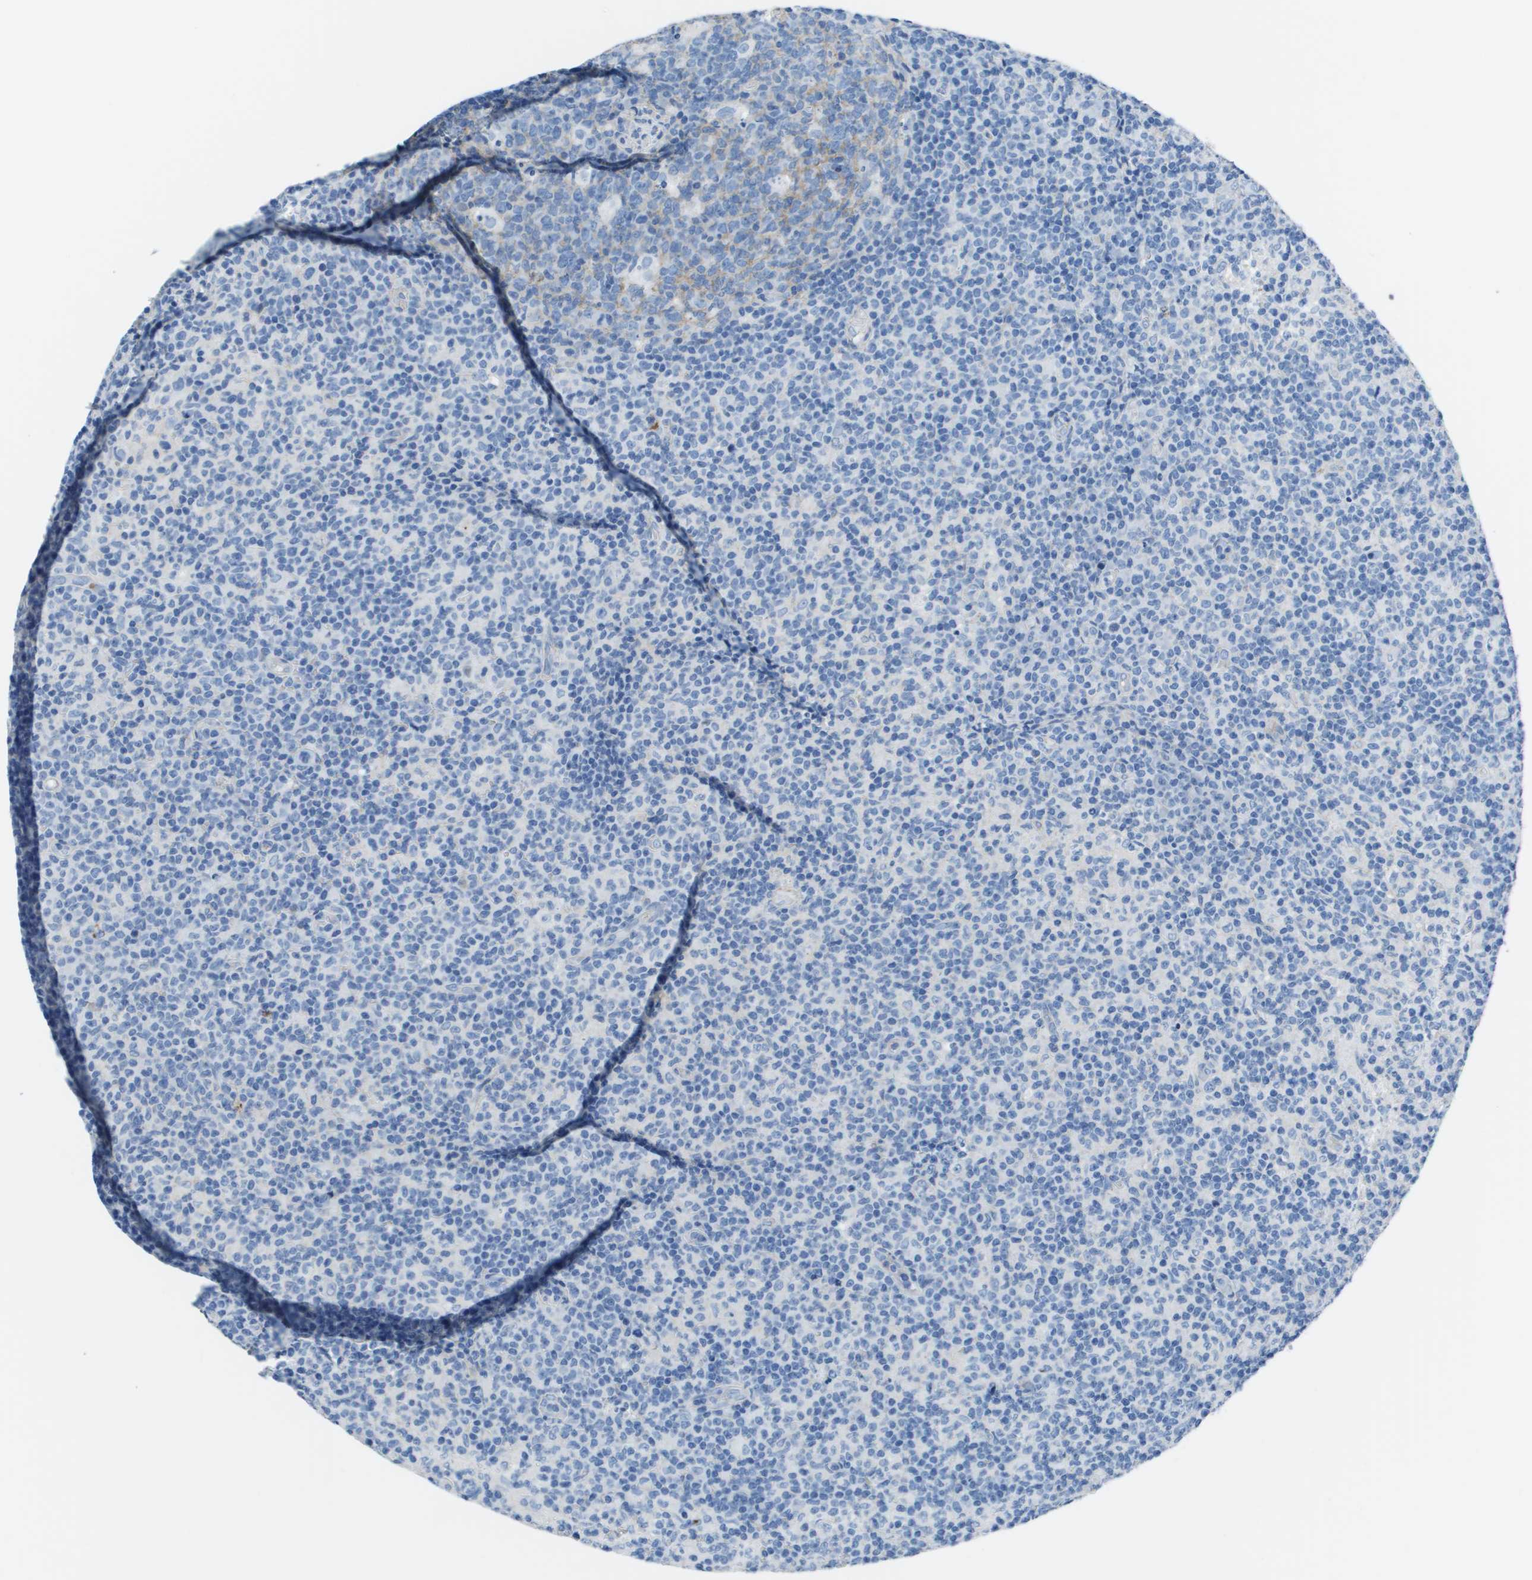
{"staining": {"intensity": "negative", "quantity": "none", "location": "none"}, "tissue": "lymph node", "cell_type": "Germinal center cells", "image_type": "normal", "snomed": [{"axis": "morphology", "description": "Normal tissue, NOS"}, {"axis": "morphology", "description": "Inflammation, NOS"}, {"axis": "topography", "description": "Lymph node"}], "caption": "There is no significant expression in germinal center cells of lymph node. Brightfield microscopy of immunohistochemistry (IHC) stained with DAB (brown) and hematoxylin (blue), captured at high magnification.", "gene": "VTN", "patient": {"sex": "male", "age": 55}}